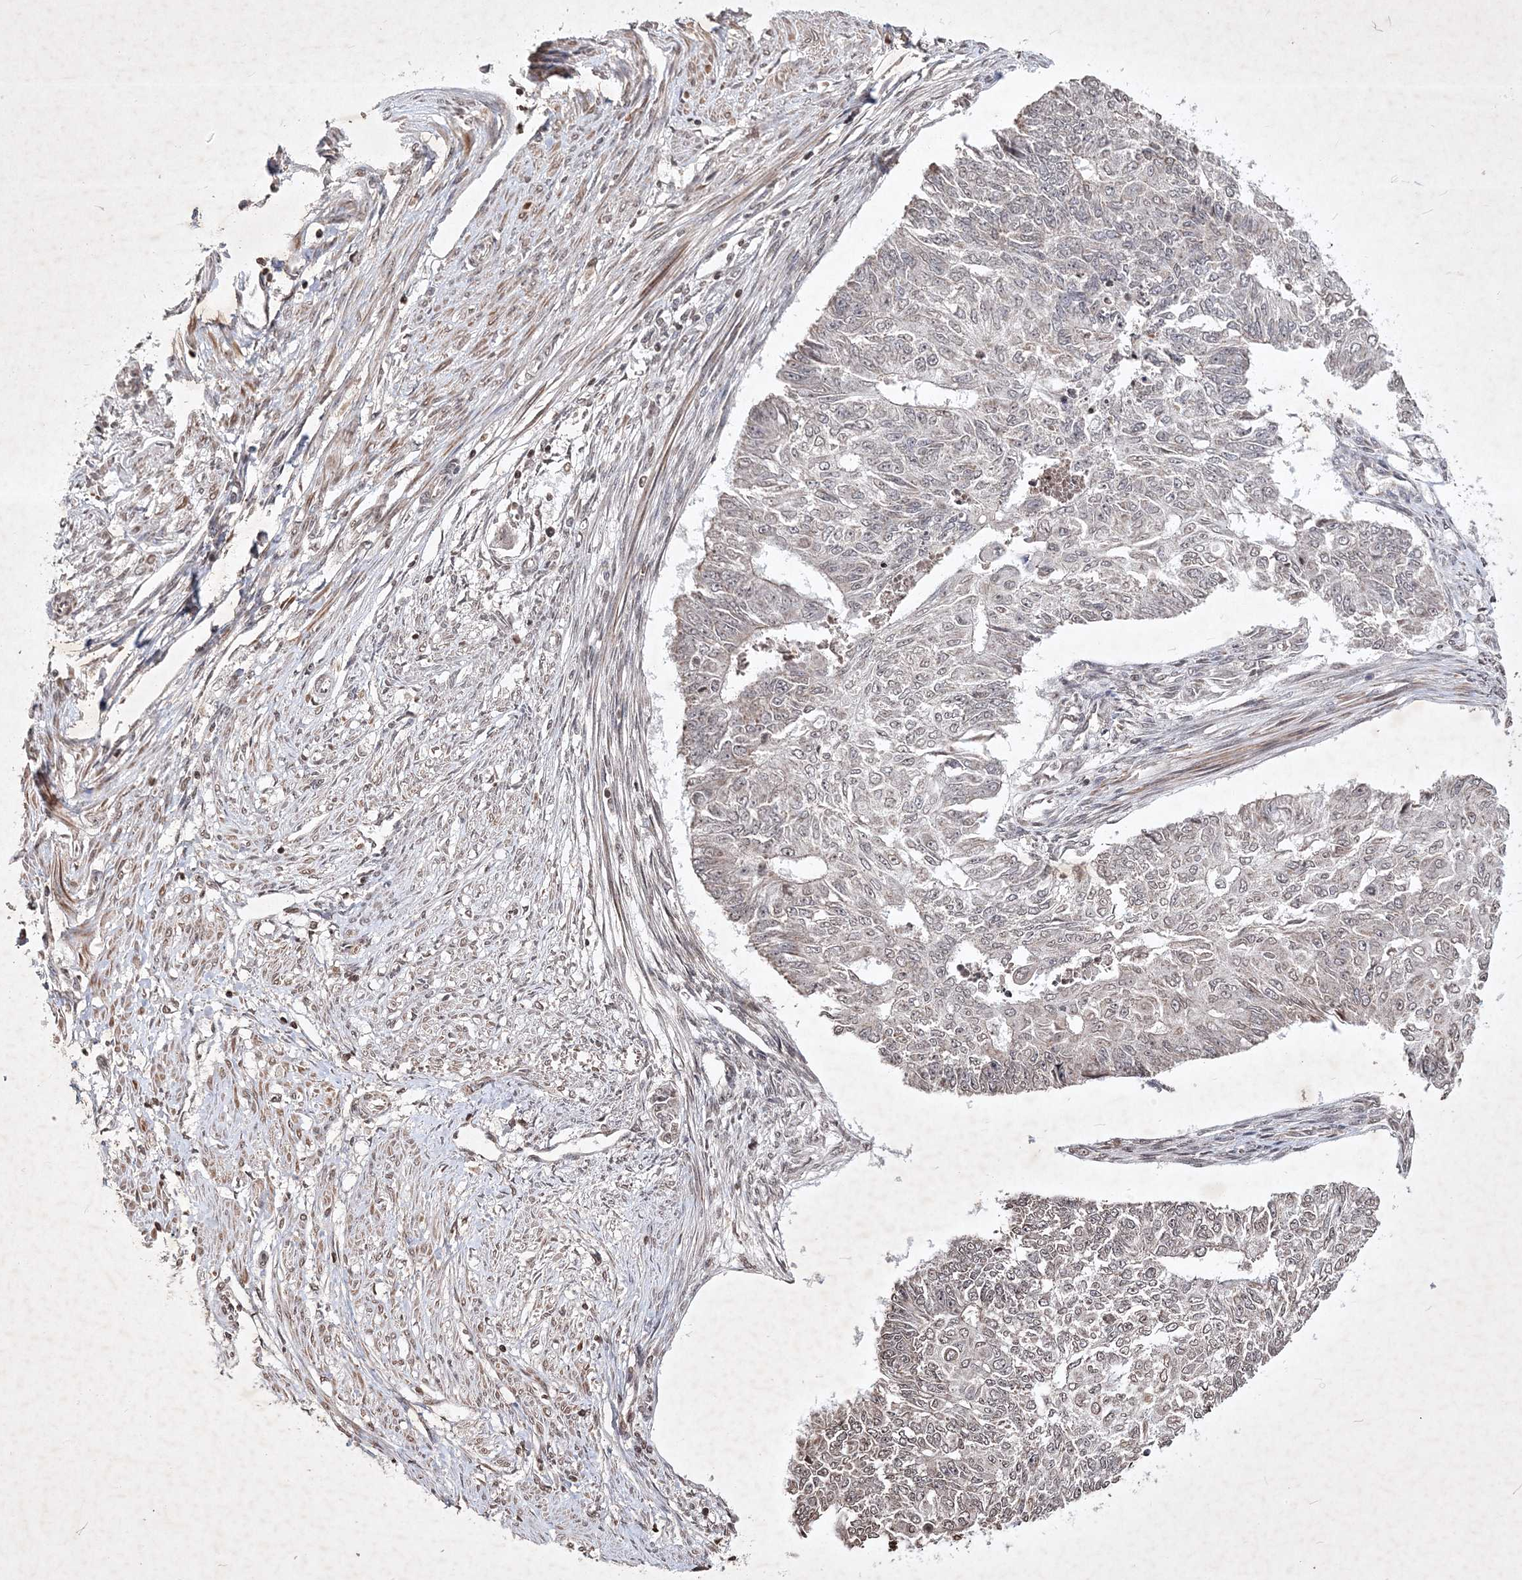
{"staining": {"intensity": "weak", "quantity": "25%-75%", "location": "nuclear"}, "tissue": "endometrial cancer", "cell_type": "Tumor cells", "image_type": "cancer", "snomed": [{"axis": "morphology", "description": "Adenocarcinoma, NOS"}, {"axis": "topography", "description": "Endometrium"}], "caption": "Adenocarcinoma (endometrial) stained with a brown dye shows weak nuclear positive positivity in about 25%-75% of tumor cells.", "gene": "SOWAHB", "patient": {"sex": "female", "age": 32}}